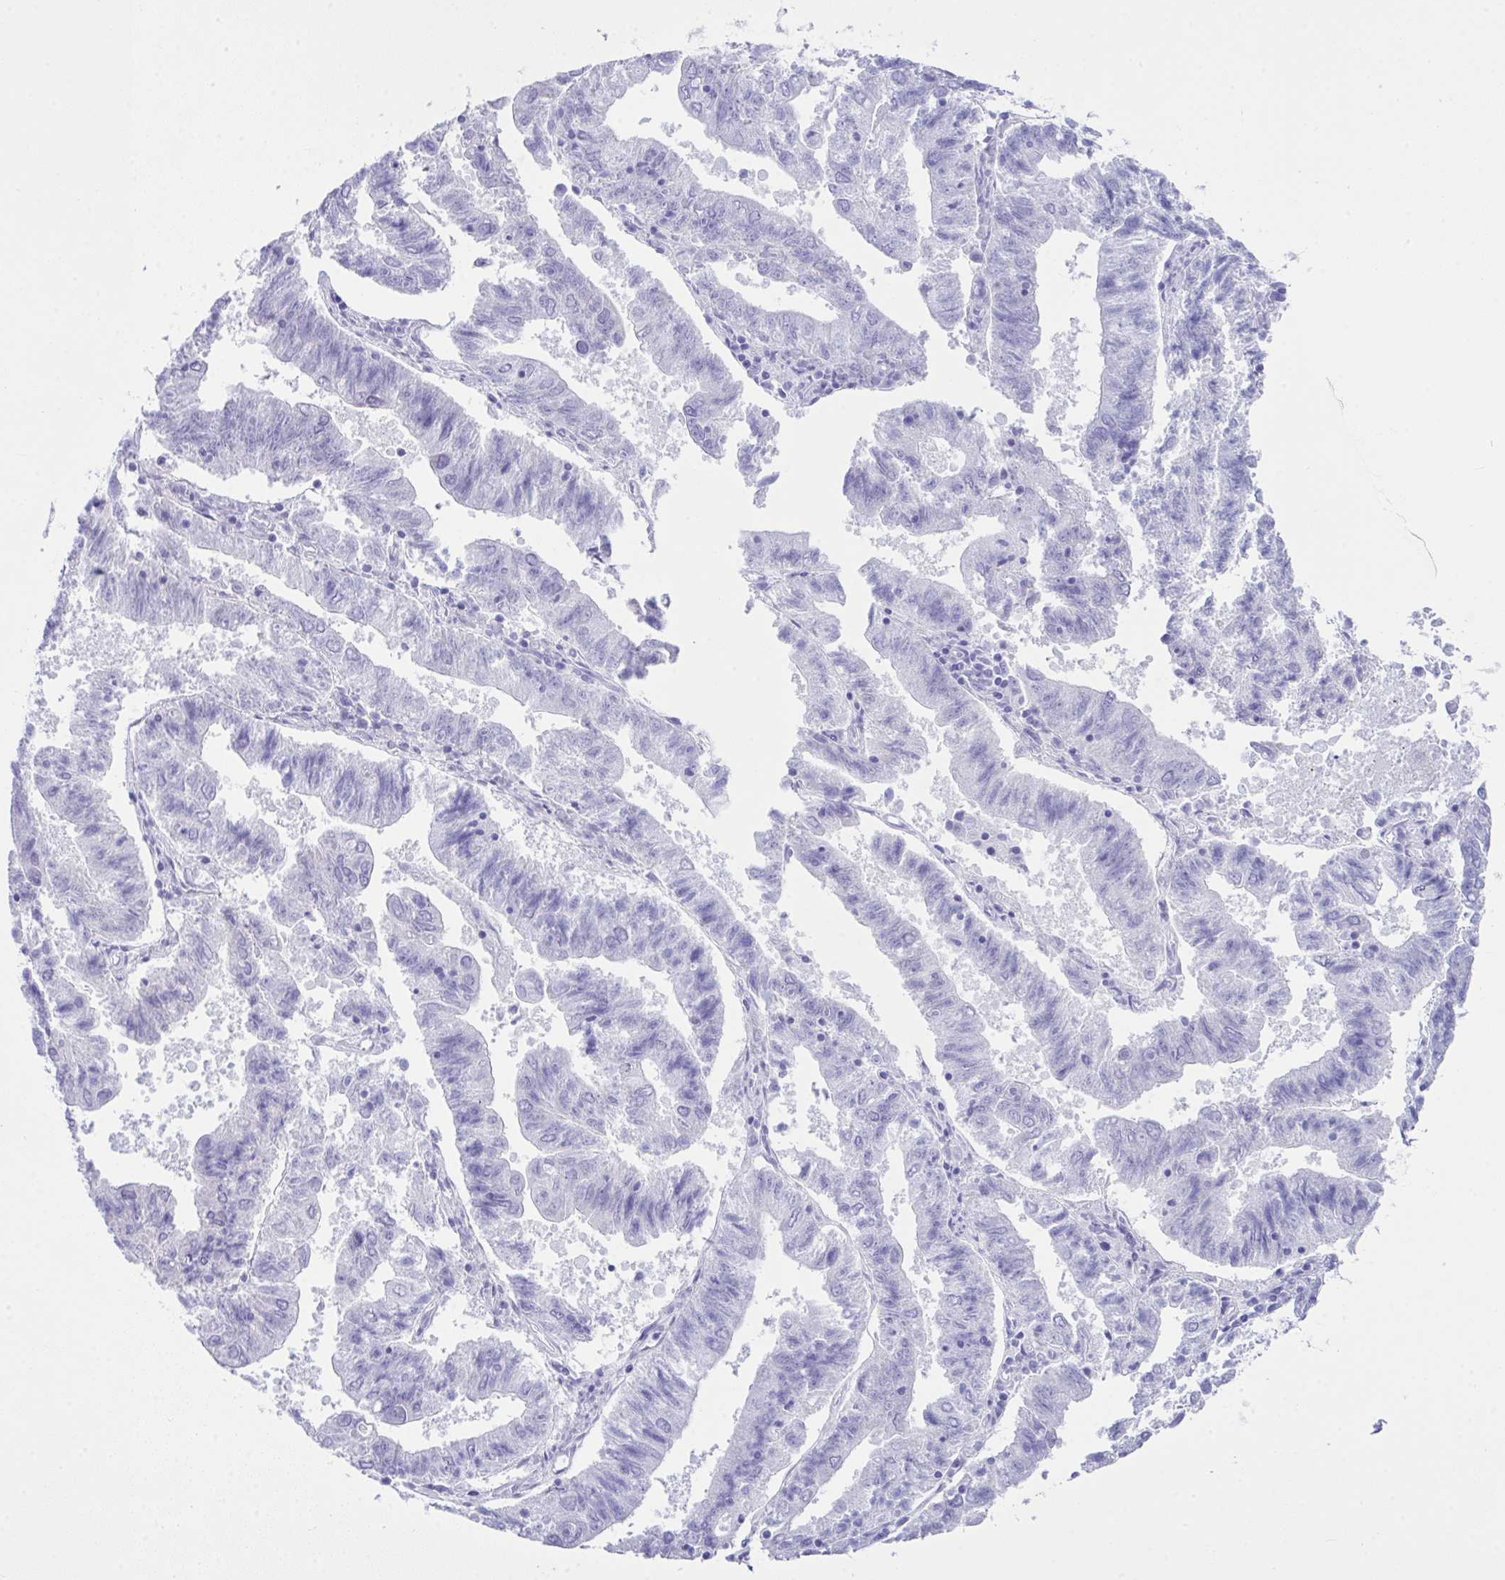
{"staining": {"intensity": "negative", "quantity": "none", "location": "none"}, "tissue": "endometrial cancer", "cell_type": "Tumor cells", "image_type": "cancer", "snomed": [{"axis": "morphology", "description": "Adenocarcinoma, NOS"}, {"axis": "topography", "description": "Endometrium"}], "caption": "There is no significant staining in tumor cells of endometrial adenocarcinoma.", "gene": "LGALS4", "patient": {"sex": "female", "age": 82}}